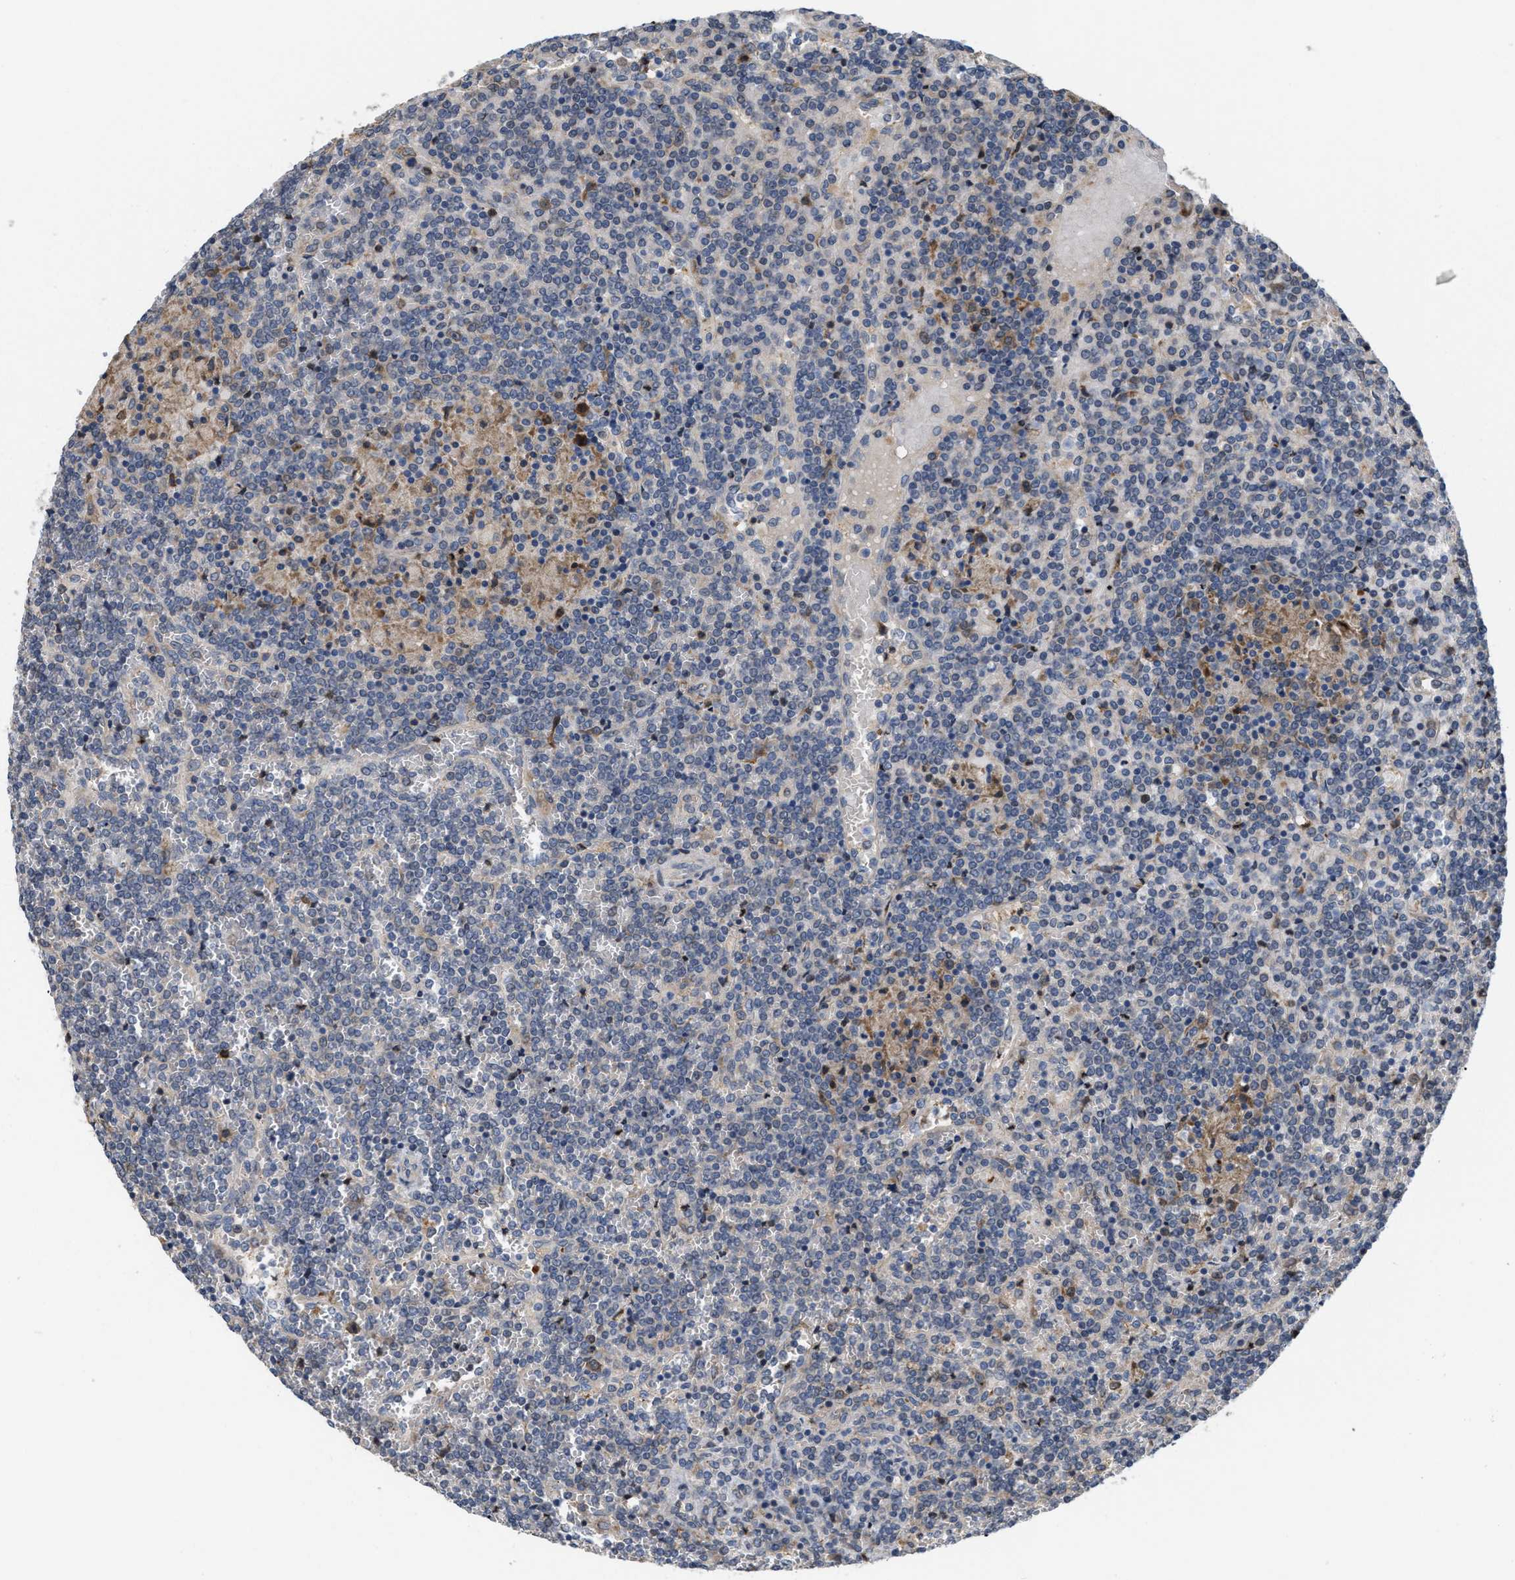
{"staining": {"intensity": "negative", "quantity": "none", "location": "none"}, "tissue": "lymphoma", "cell_type": "Tumor cells", "image_type": "cancer", "snomed": [{"axis": "morphology", "description": "Malignant lymphoma, non-Hodgkin's type, Low grade"}, {"axis": "topography", "description": "Spleen"}], "caption": "Immunohistochemical staining of human lymphoma demonstrates no significant staining in tumor cells. (Stains: DAB (3,3'-diaminobenzidine) immunohistochemistry with hematoxylin counter stain, Microscopy: brightfield microscopy at high magnification).", "gene": "CSNK1A1", "patient": {"sex": "female", "age": 19}}